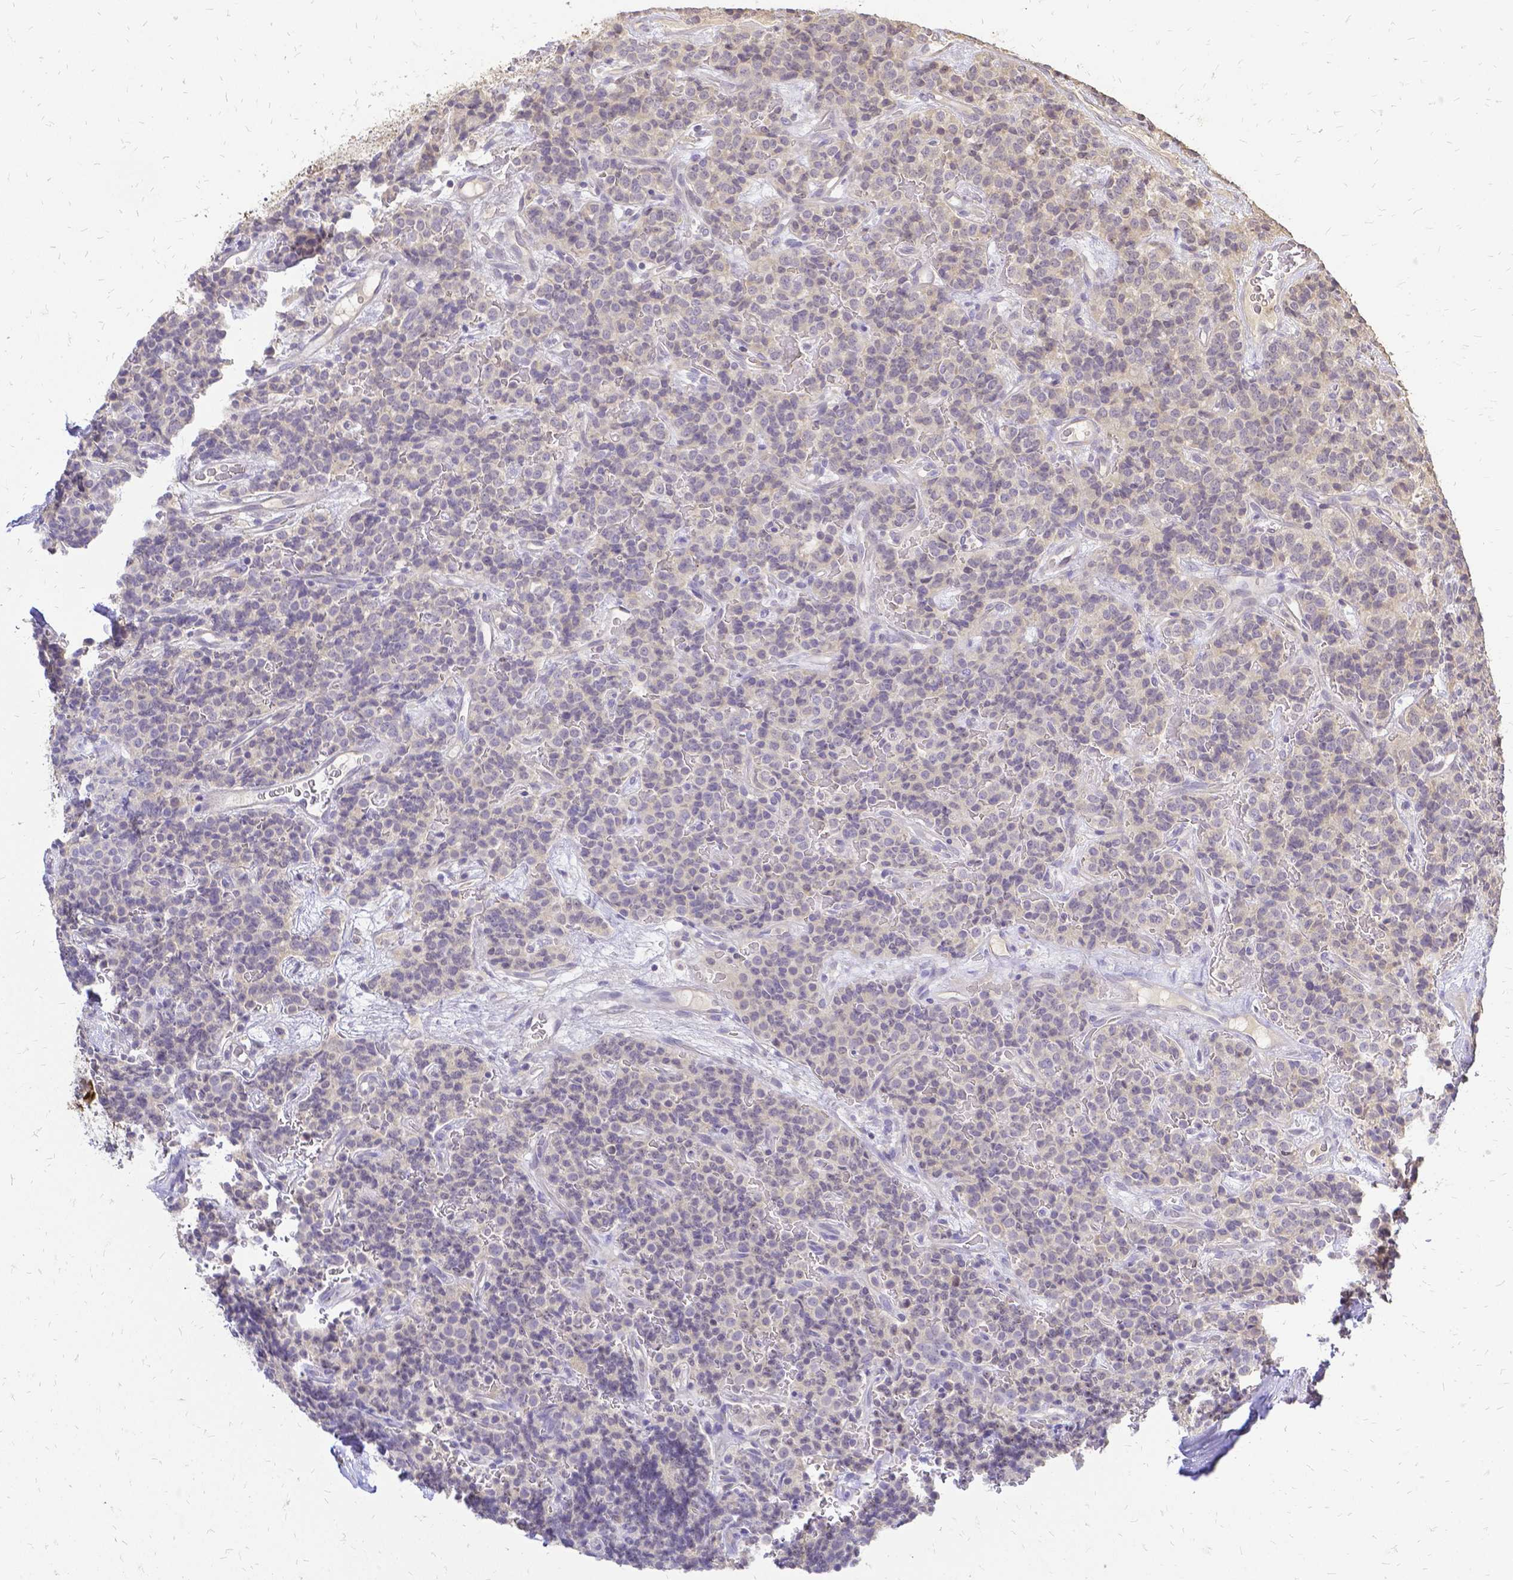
{"staining": {"intensity": "negative", "quantity": "none", "location": "none"}, "tissue": "carcinoid", "cell_type": "Tumor cells", "image_type": "cancer", "snomed": [{"axis": "morphology", "description": "Carcinoid, malignant, NOS"}, {"axis": "topography", "description": "Pancreas"}], "caption": "The micrograph reveals no staining of tumor cells in malignant carcinoid.", "gene": "CIB1", "patient": {"sex": "male", "age": 36}}